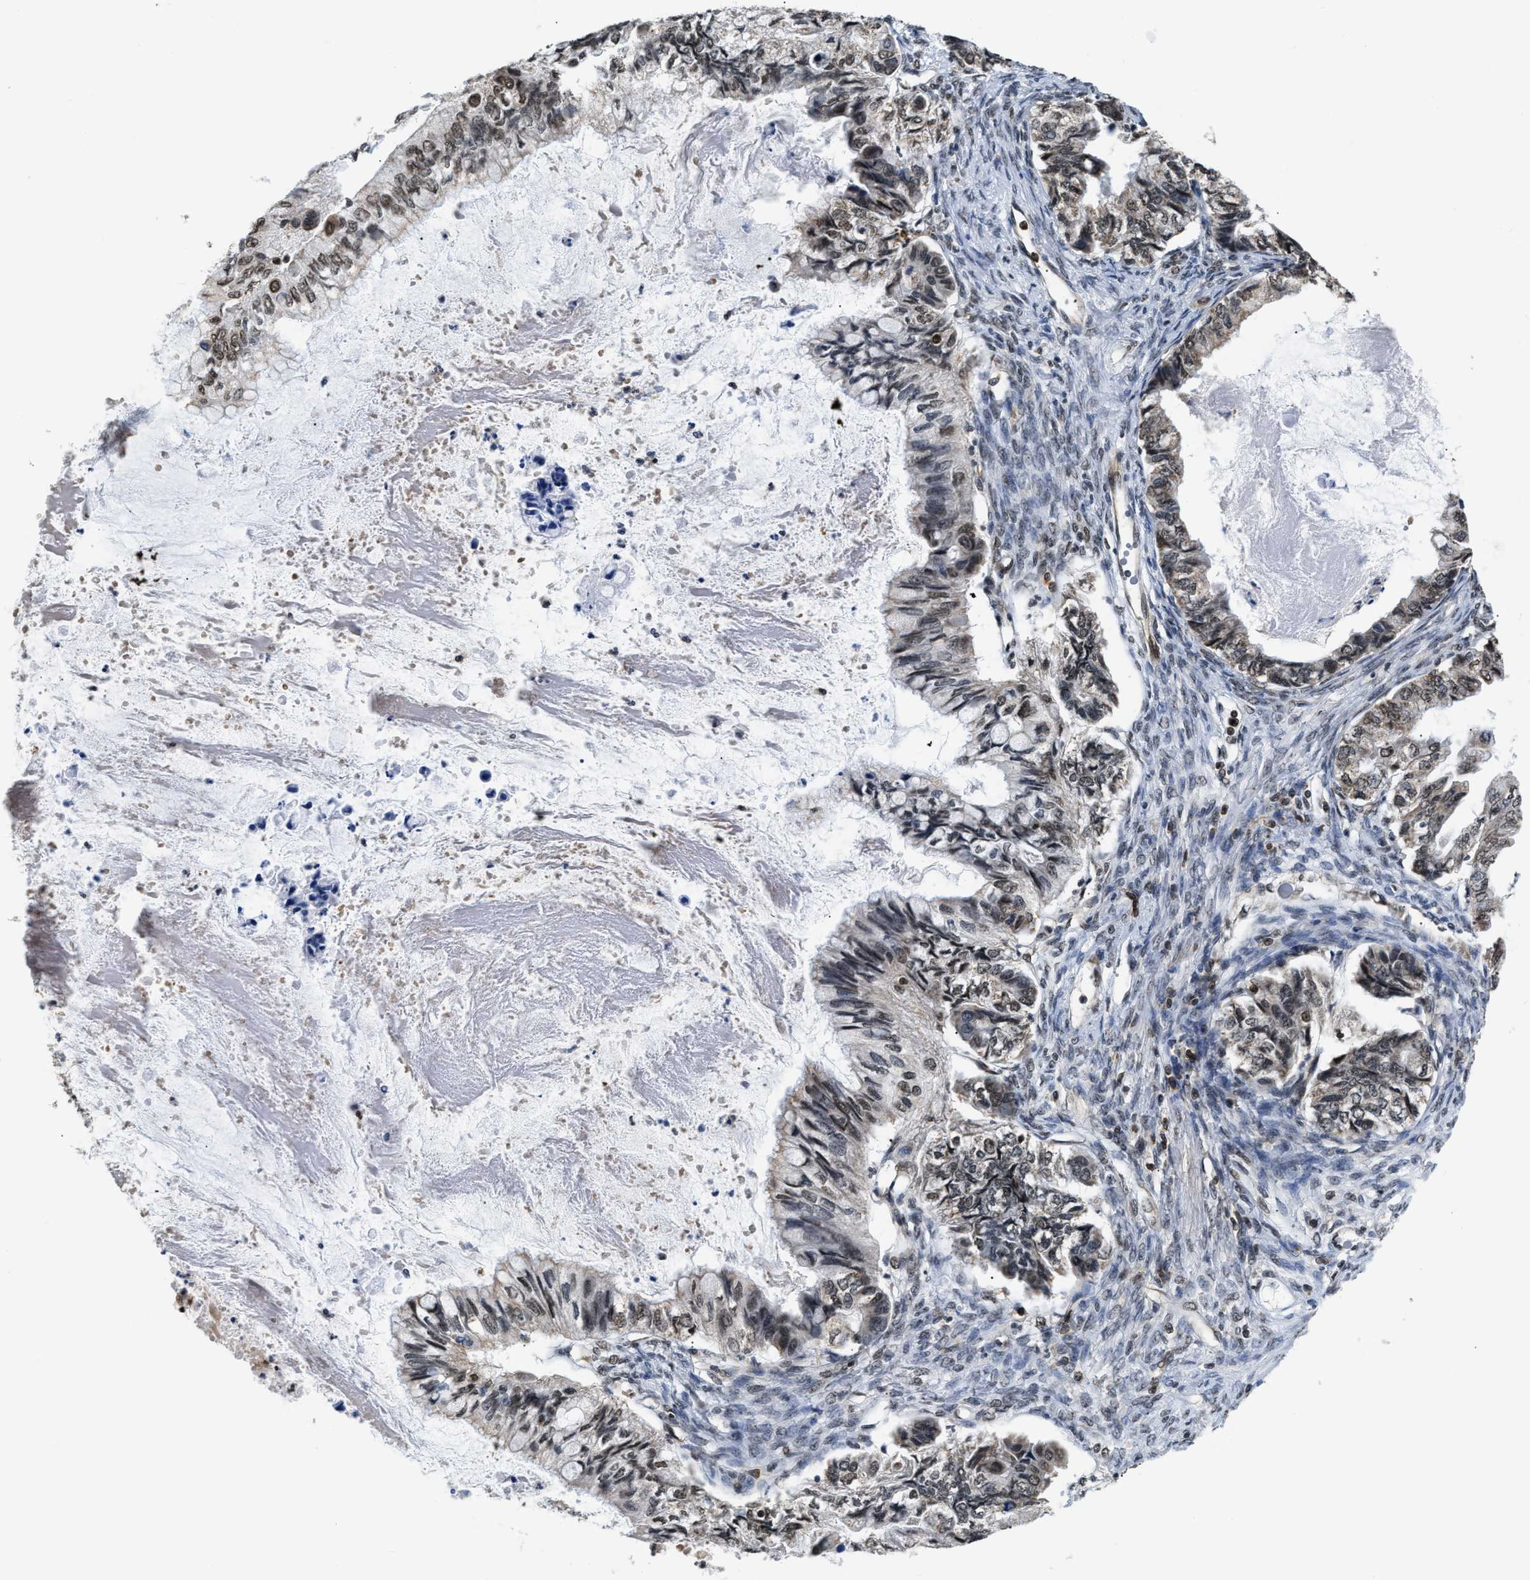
{"staining": {"intensity": "weak", "quantity": ">75%", "location": "cytoplasmic/membranous,nuclear"}, "tissue": "ovarian cancer", "cell_type": "Tumor cells", "image_type": "cancer", "snomed": [{"axis": "morphology", "description": "Cystadenocarcinoma, mucinous, NOS"}, {"axis": "topography", "description": "Ovary"}], "caption": "Tumor cells exhibit low levels of weak cytoplasmic/membranous and nuclear staining in approximately >75% of cells in ovarian cancer.", "gene": "STK10", "patient": {"sex": "female", "age": 80}}